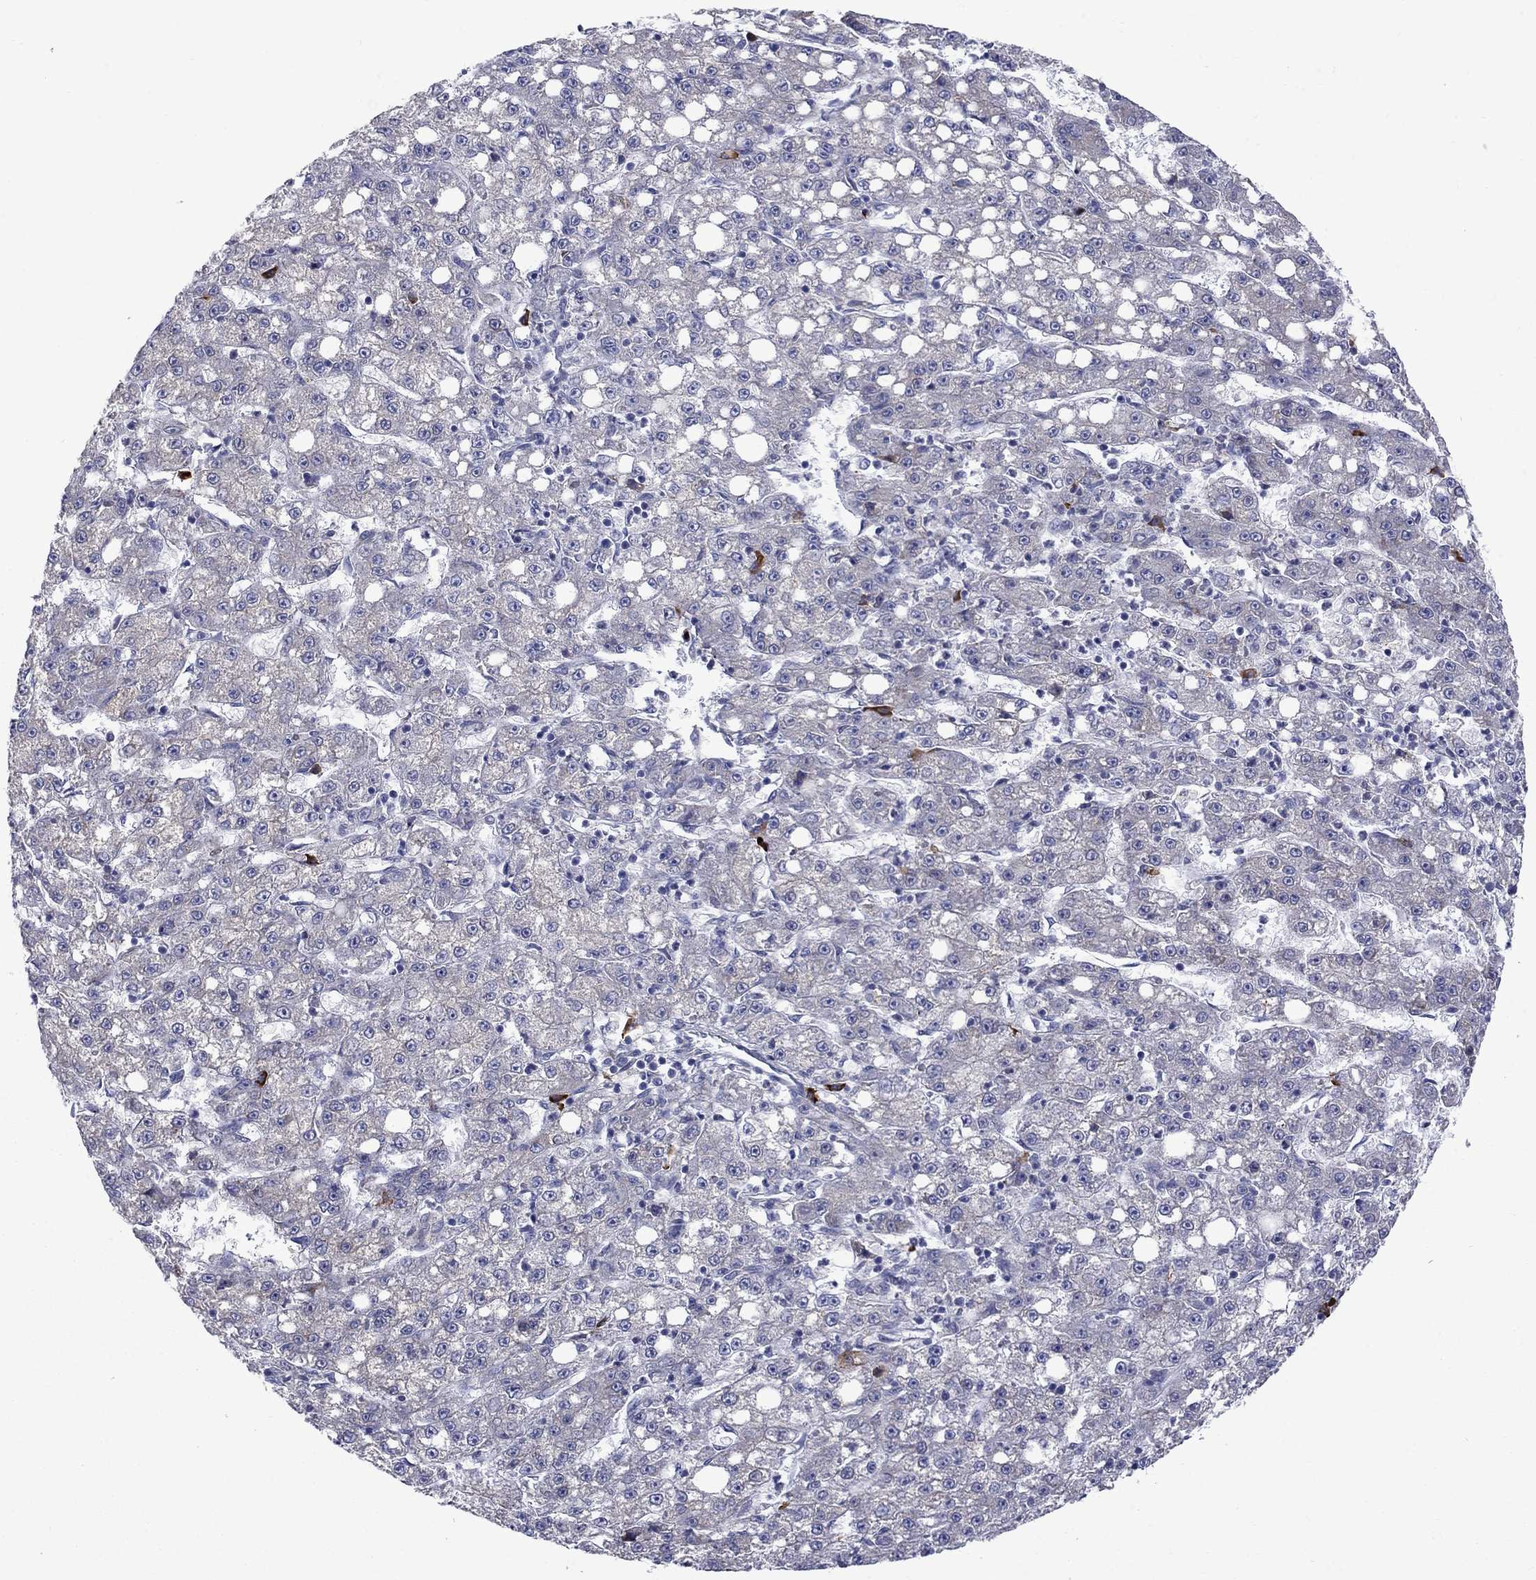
{"staining": {"intensity": "negative", "quantity": "none", "location": "none"}, "tissue": "liver cancer", "cell_type": "Tumor cells", "image_type": "cancer", "snomed": [{"axis": "morphology", "description": "Carcinoma, Hepatocellular, NOS"}, {"axis": "topography", "description": "Liver"}], "caption": "The immunohistochemistry (IHC) histopathology image has no significant expression in tumor cells of liver cancer tissue. (DAB (3,3'-diaminobenzidine) immunohistochemistry (IHC), high magnification).", "gene": "ASNS", "patient": {"sex": "female", "age": 65}}